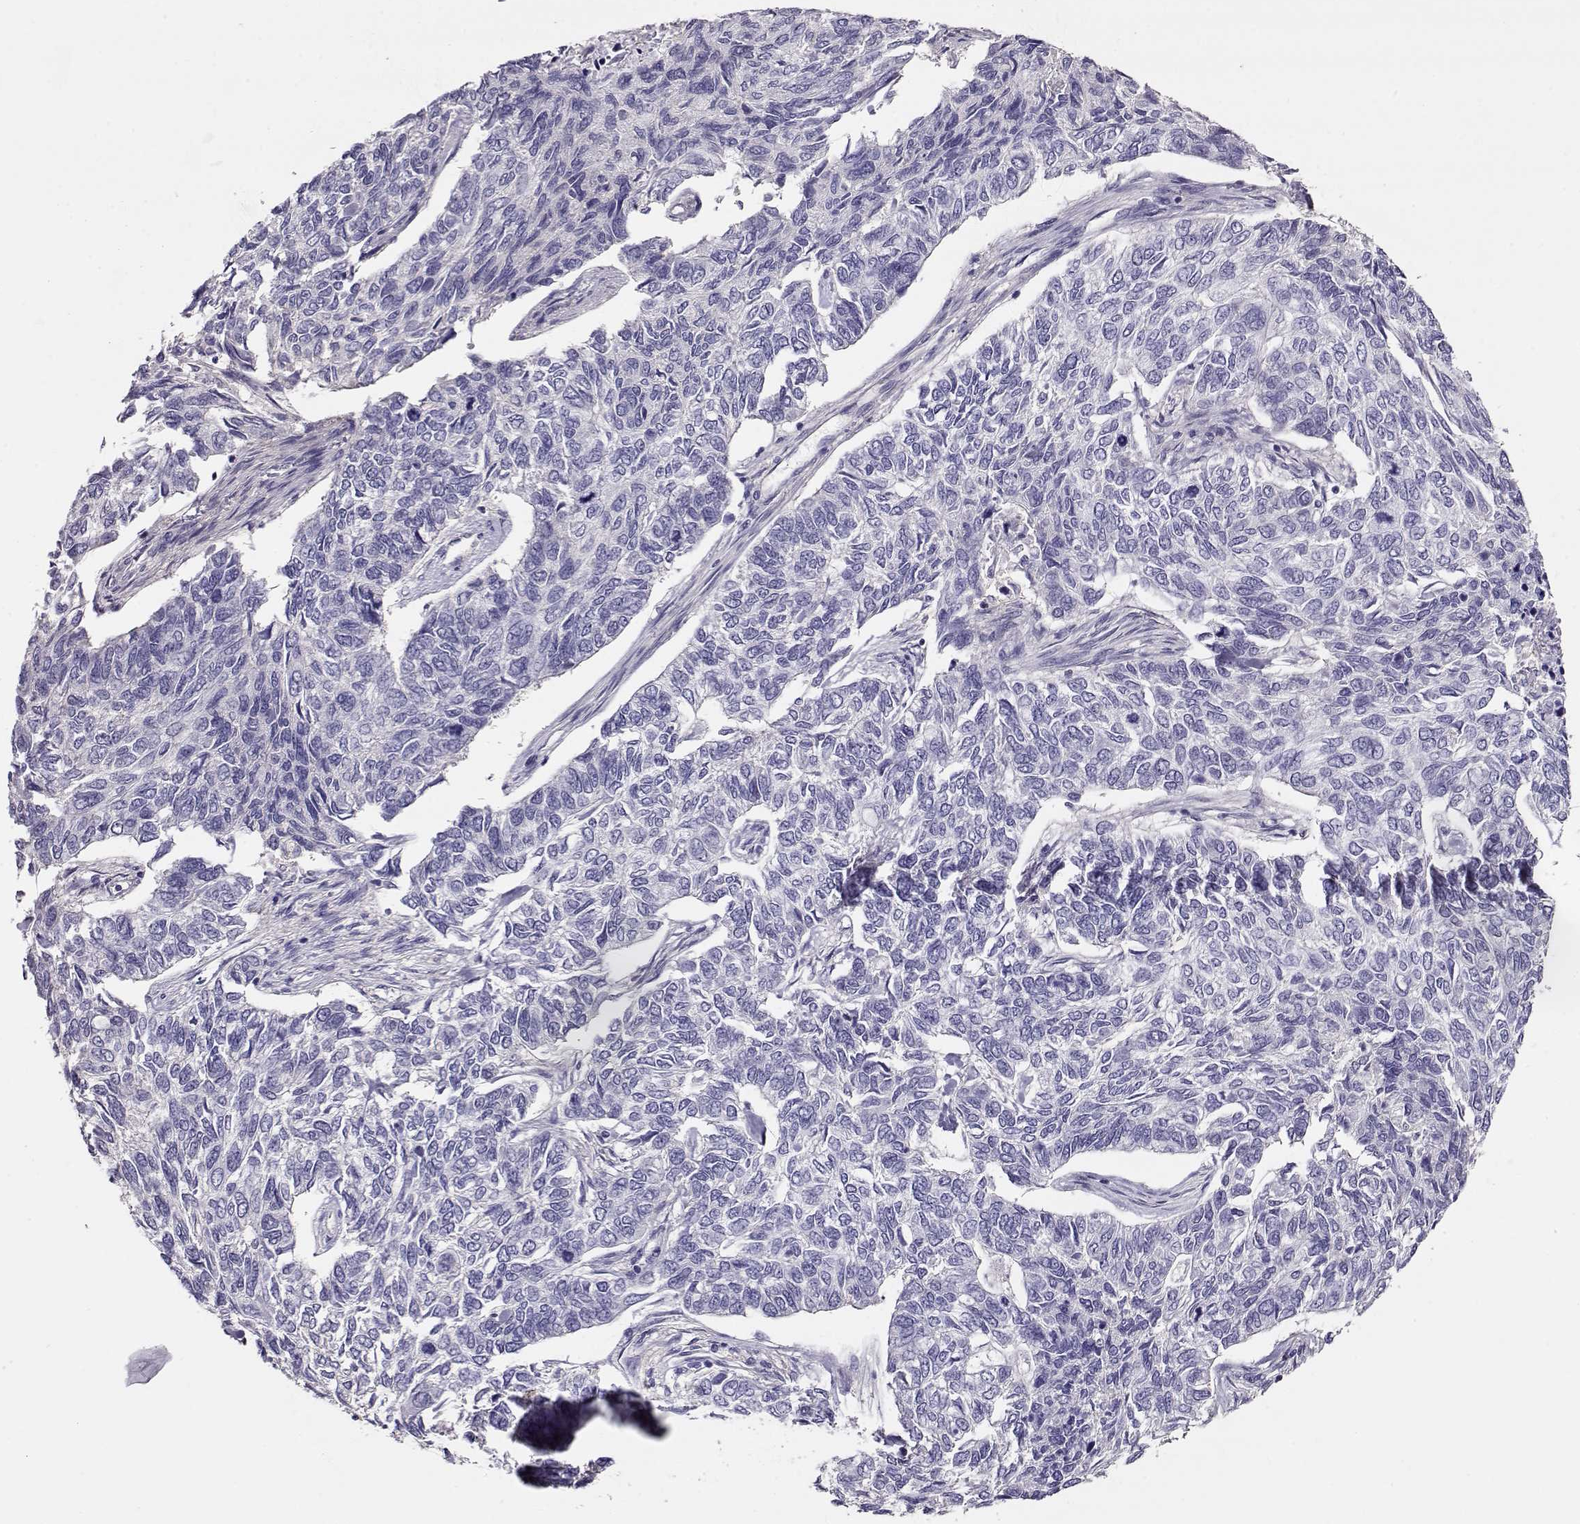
{"staining": {"intensity": "negative", "quantity": "none", "location": "none"}, "tissue": "skin cancer", "cell_type": "Tumor cells", "image_type": "cancer", "snomed": [{"axis": "morphology", "description": "Basal cell carcinoma"}, {"axis": "topography", "description": "Skin"}], "caption": "DAB immunohistochemical staining of skin basal cell carcinoma displays no significant positivity in tumor cells.", "gene": "NDRG4", "patient": {"sex": "female", "age": 65}}